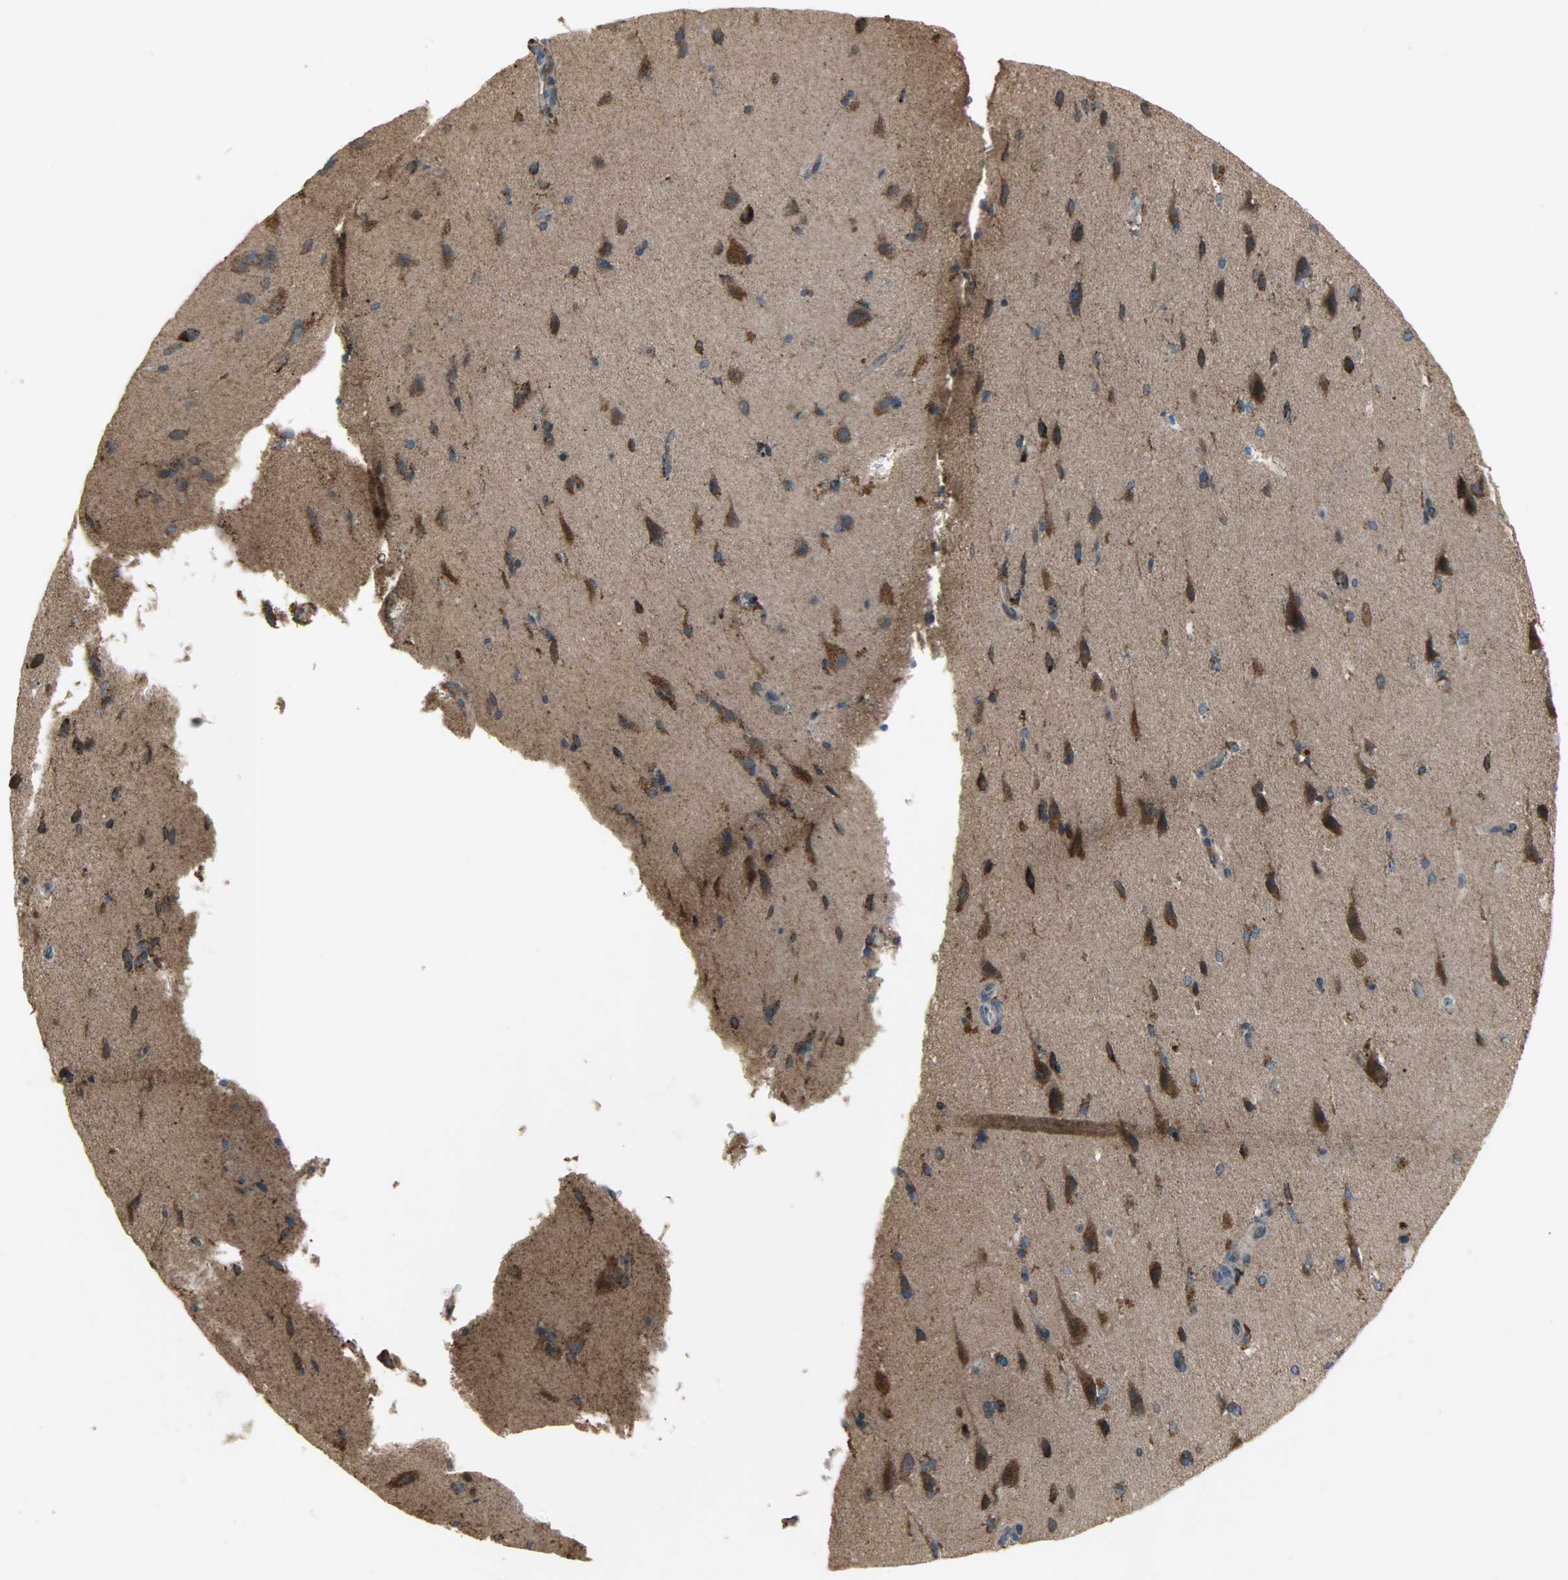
{"staining": {"intensity": "weak", "quantity": "25%-75%", "location": "cytoplasmic/membranous"}, "tissue": "cerebral cortex", "cell_type": "Endothelial cells", "image_type": "normal", "snomed": [{"axis": "morphology", "description": "Normal tissue, NOS"}, {"axis": "topography", "description": "Cerebral cortex"}], "caption": "DAB immunohistochemical staining of normal cerebral cortex shows weak cytoplasmic/membranous protein expression in approximately 25%-75% of endothelial cells.", "gene": "AMT", "patient": {"sex": "male", "age": 62}}